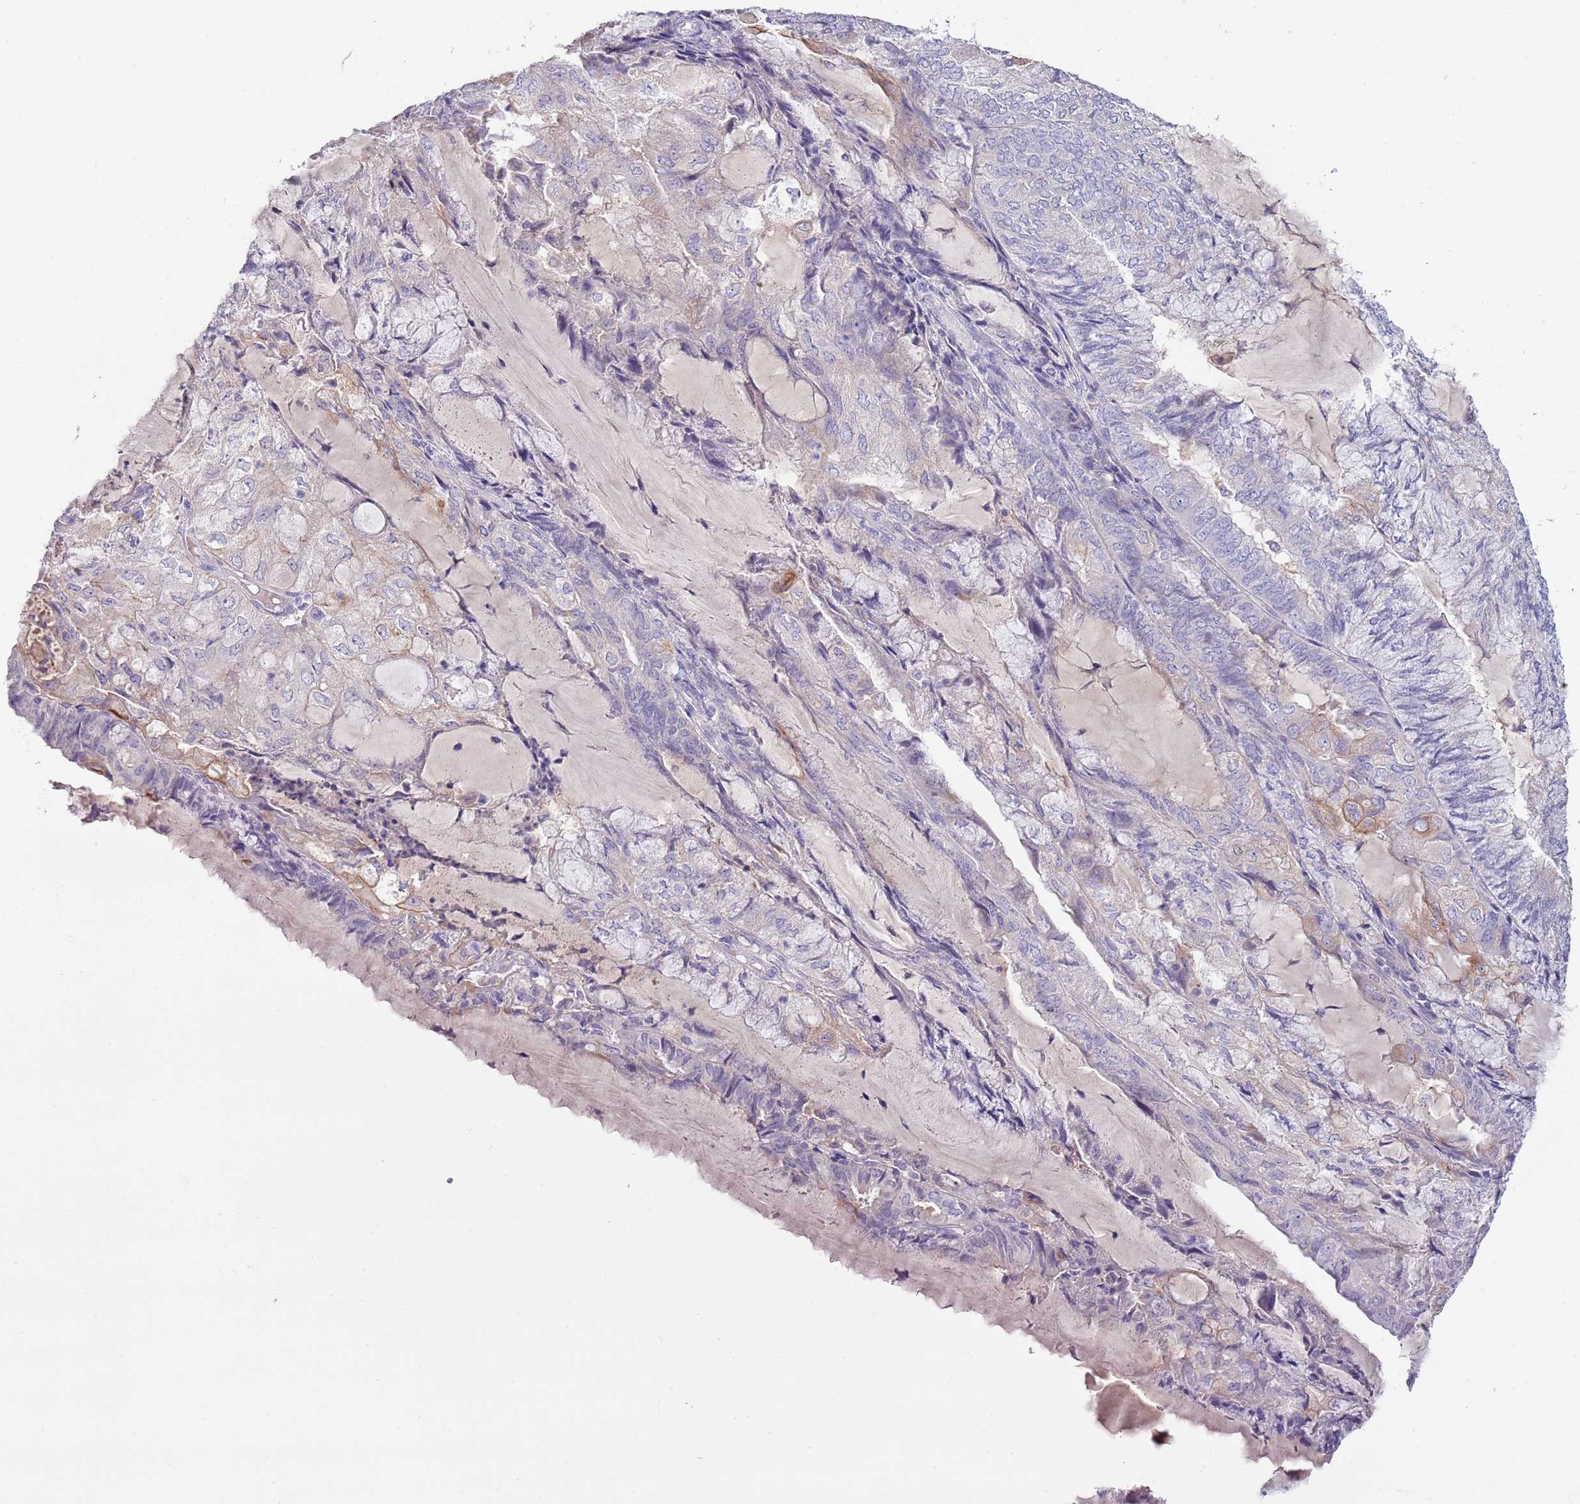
{"staining": {"intensity": "moderate", "quantity": "<25%", "location": "cytoplasmic/membranous"}, "tissue": "endometrial cancer", "cell_type": "Tumor cells", "image_type": "cancer", "snomed": [{"axis": "morphology", "description": "Adenocarcinoma, NOS"}, {"axis": "topography", "description": "Endometrium"}], "caption": "Immunohistochemical staining of endometrial cancer (adenocarcinoma) shows moderate cytoplasmic/membranous protein expression in approximately <25% of tumor cells.", "gene": "HES3", "patient": {"sex": "female", "age": 81}}